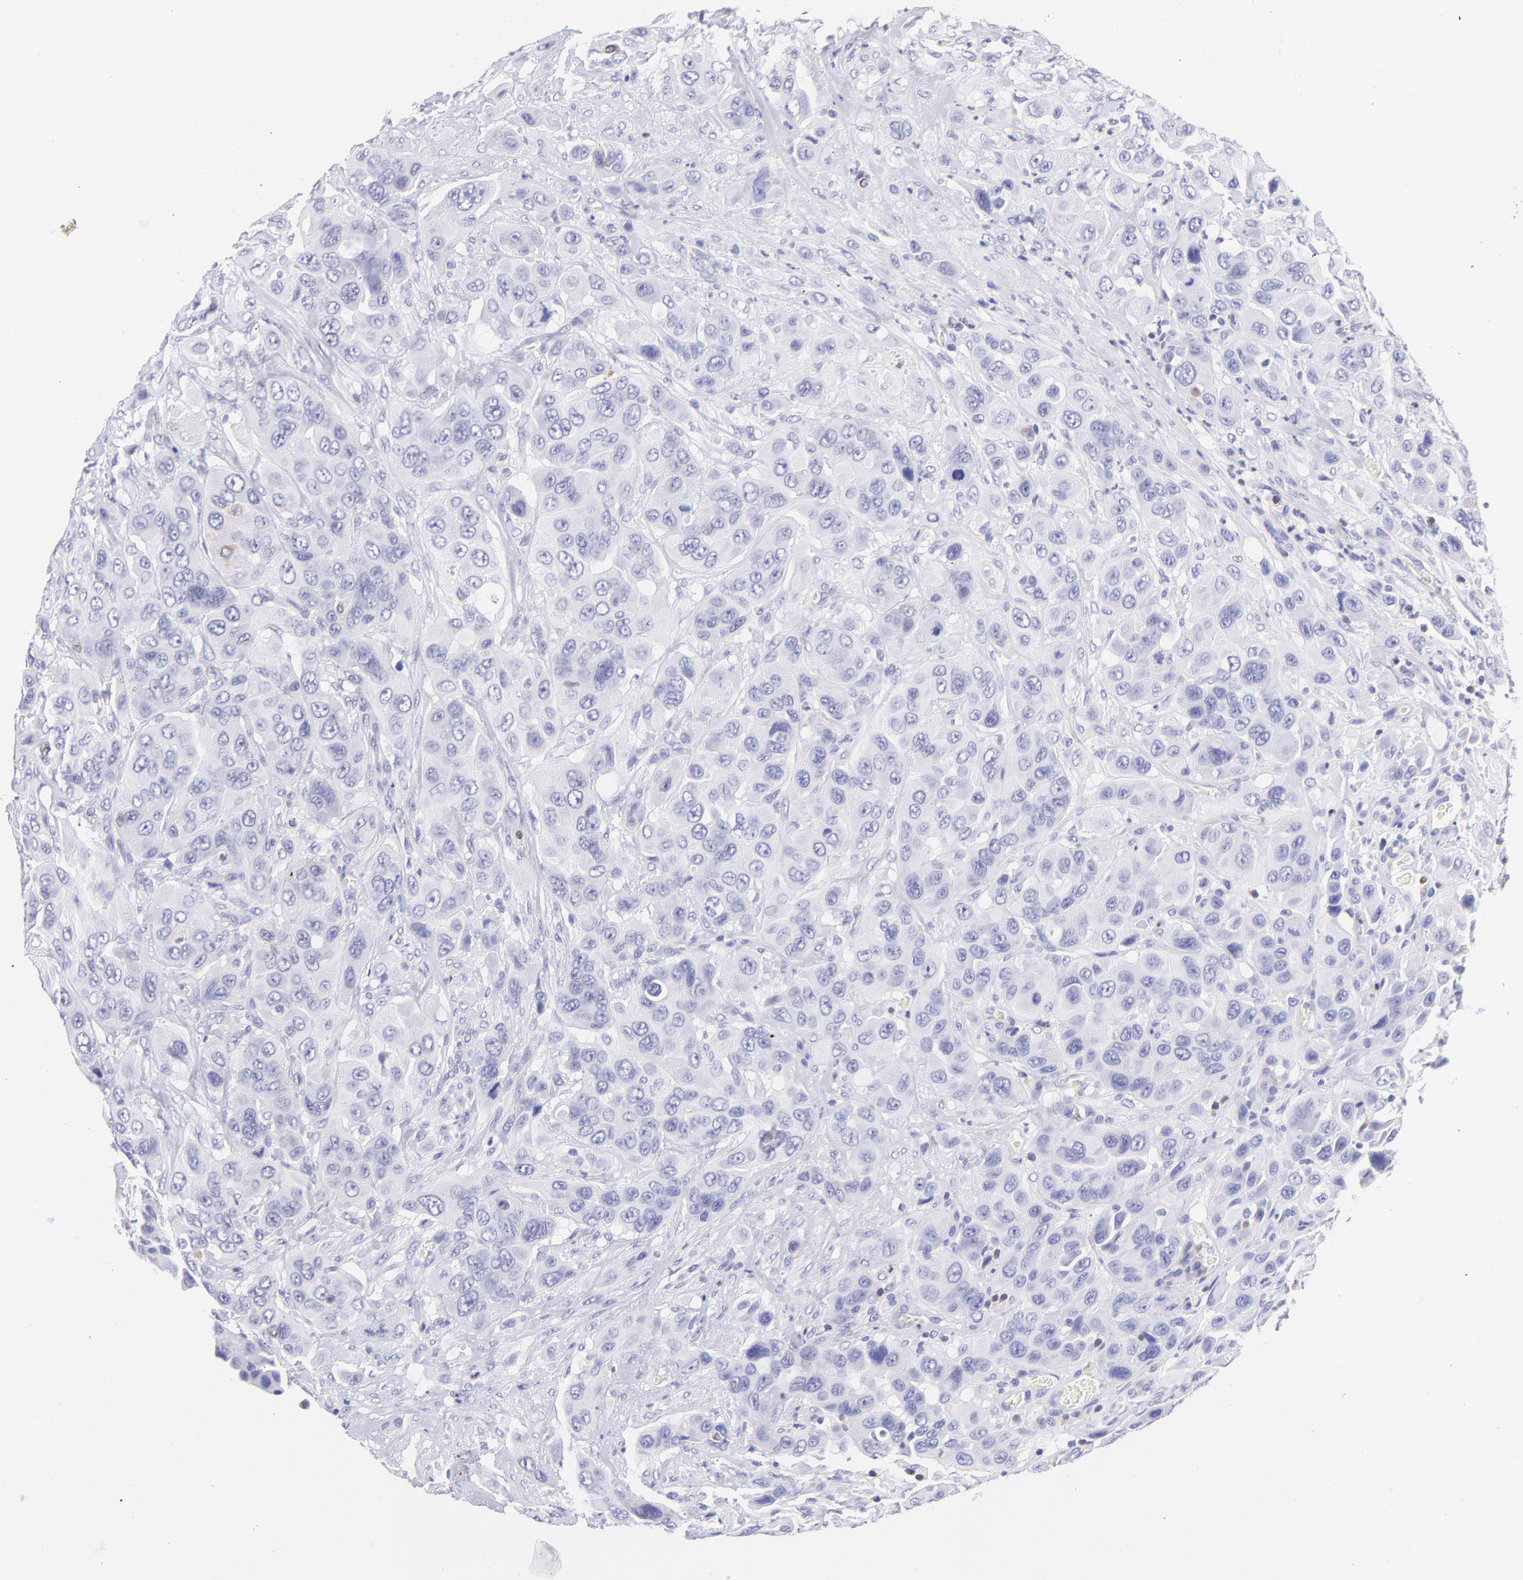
{"staining": {"intensity": "negative", "quantity": "none", "location": "none"}, "tissue": "urothelial cancer", "cell_type": "Tumor cells", "image_type": "cancer", "snomed": [{"axis": "morphology", "description": "Urothelial carcinoma, High grade"}, {"axis": "topography", "description": "Urinary bladder"}], "caption": "Photomicrograph shows no significant protein positivity in tumor cells of urothelial cancer.", "gene": "IRAG2", "patient": {"sex": "male", "age": 73}}